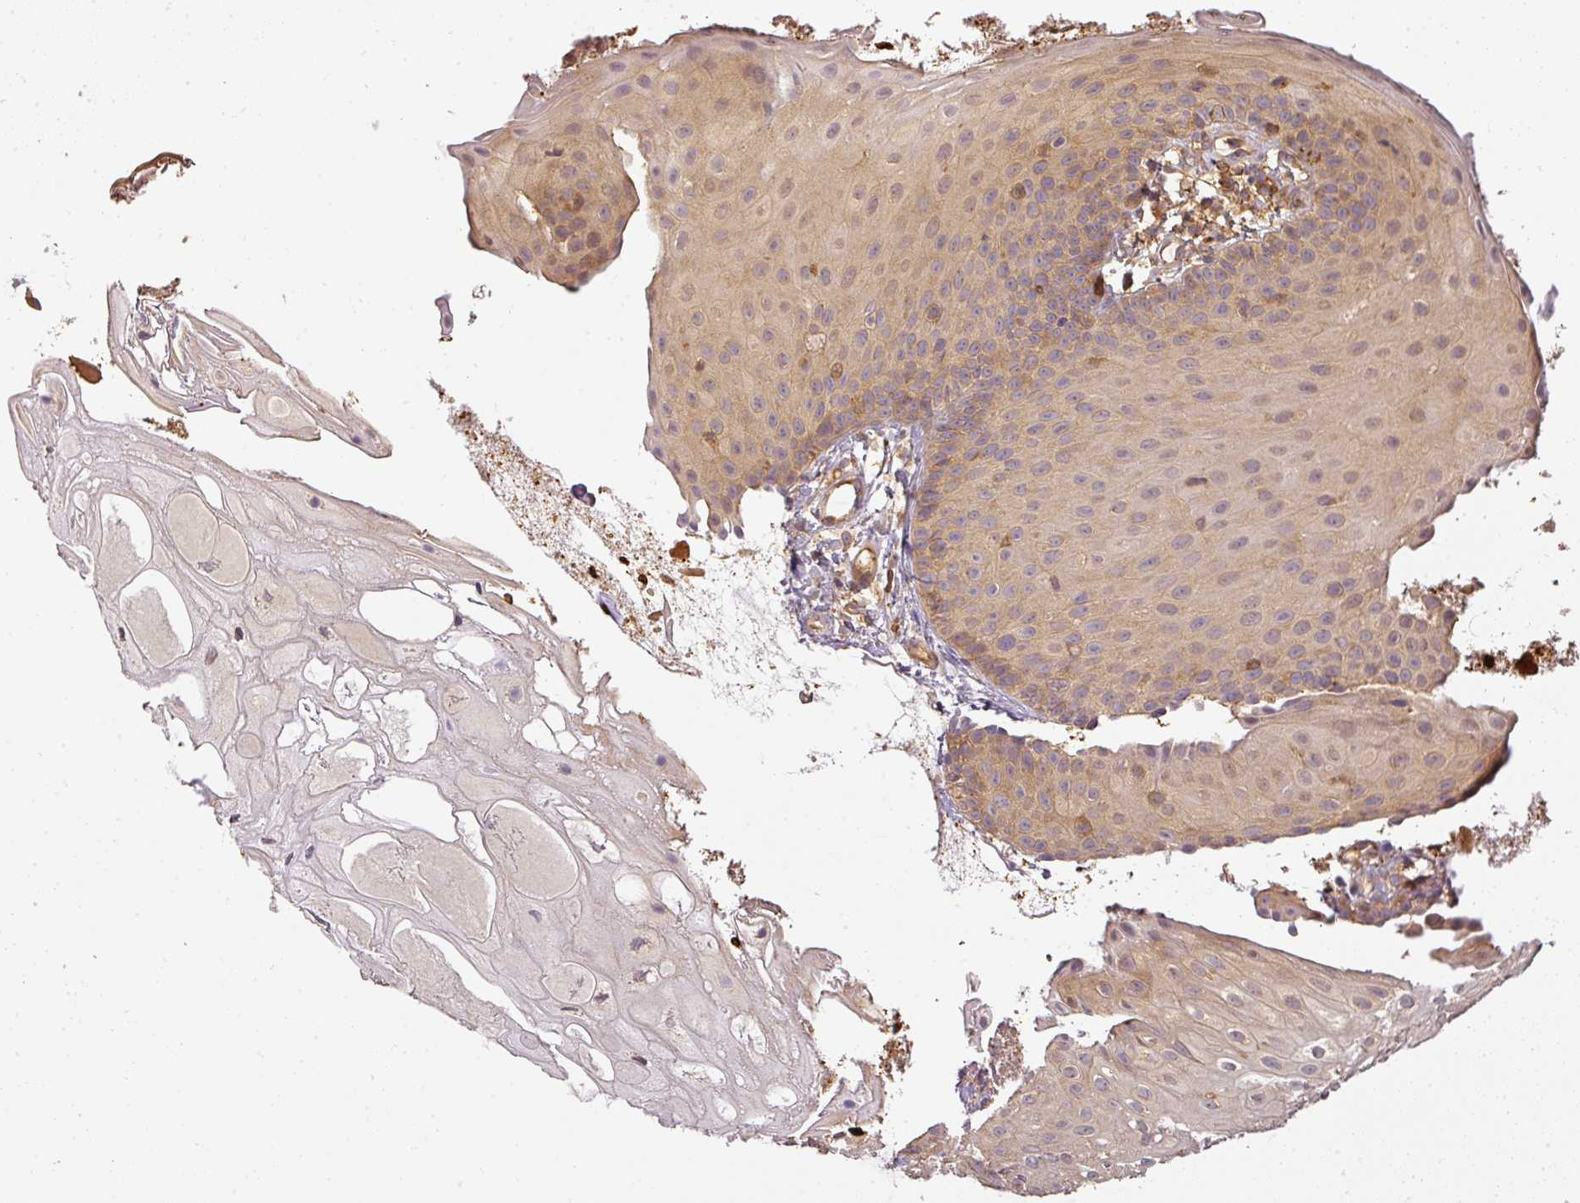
{"staining": {"intensity": "moderate", "quantity": "<25%", "location": "cytoplasmic/membranous"}, "tissue": "skin", "cell_type": "Epidermal cells", "image_type": "normal", "snomed": [{"axis": "morphology", "description": "Normal tissue, NOS"}, {"axis": "topography", "description": "Anal"}], "caption": "Immunohistochemistry micrograph of normal skin: skin stained using immunohistochemistry (IHC) displays low levels of moderate protein expression localized specifically in the cytoplasmic/membranous of epidermal cells, appearing as a cytoplasmic/membranous brown color.", "gene": "TCL1B", "patient": {"sex": "male", "age": 80}}